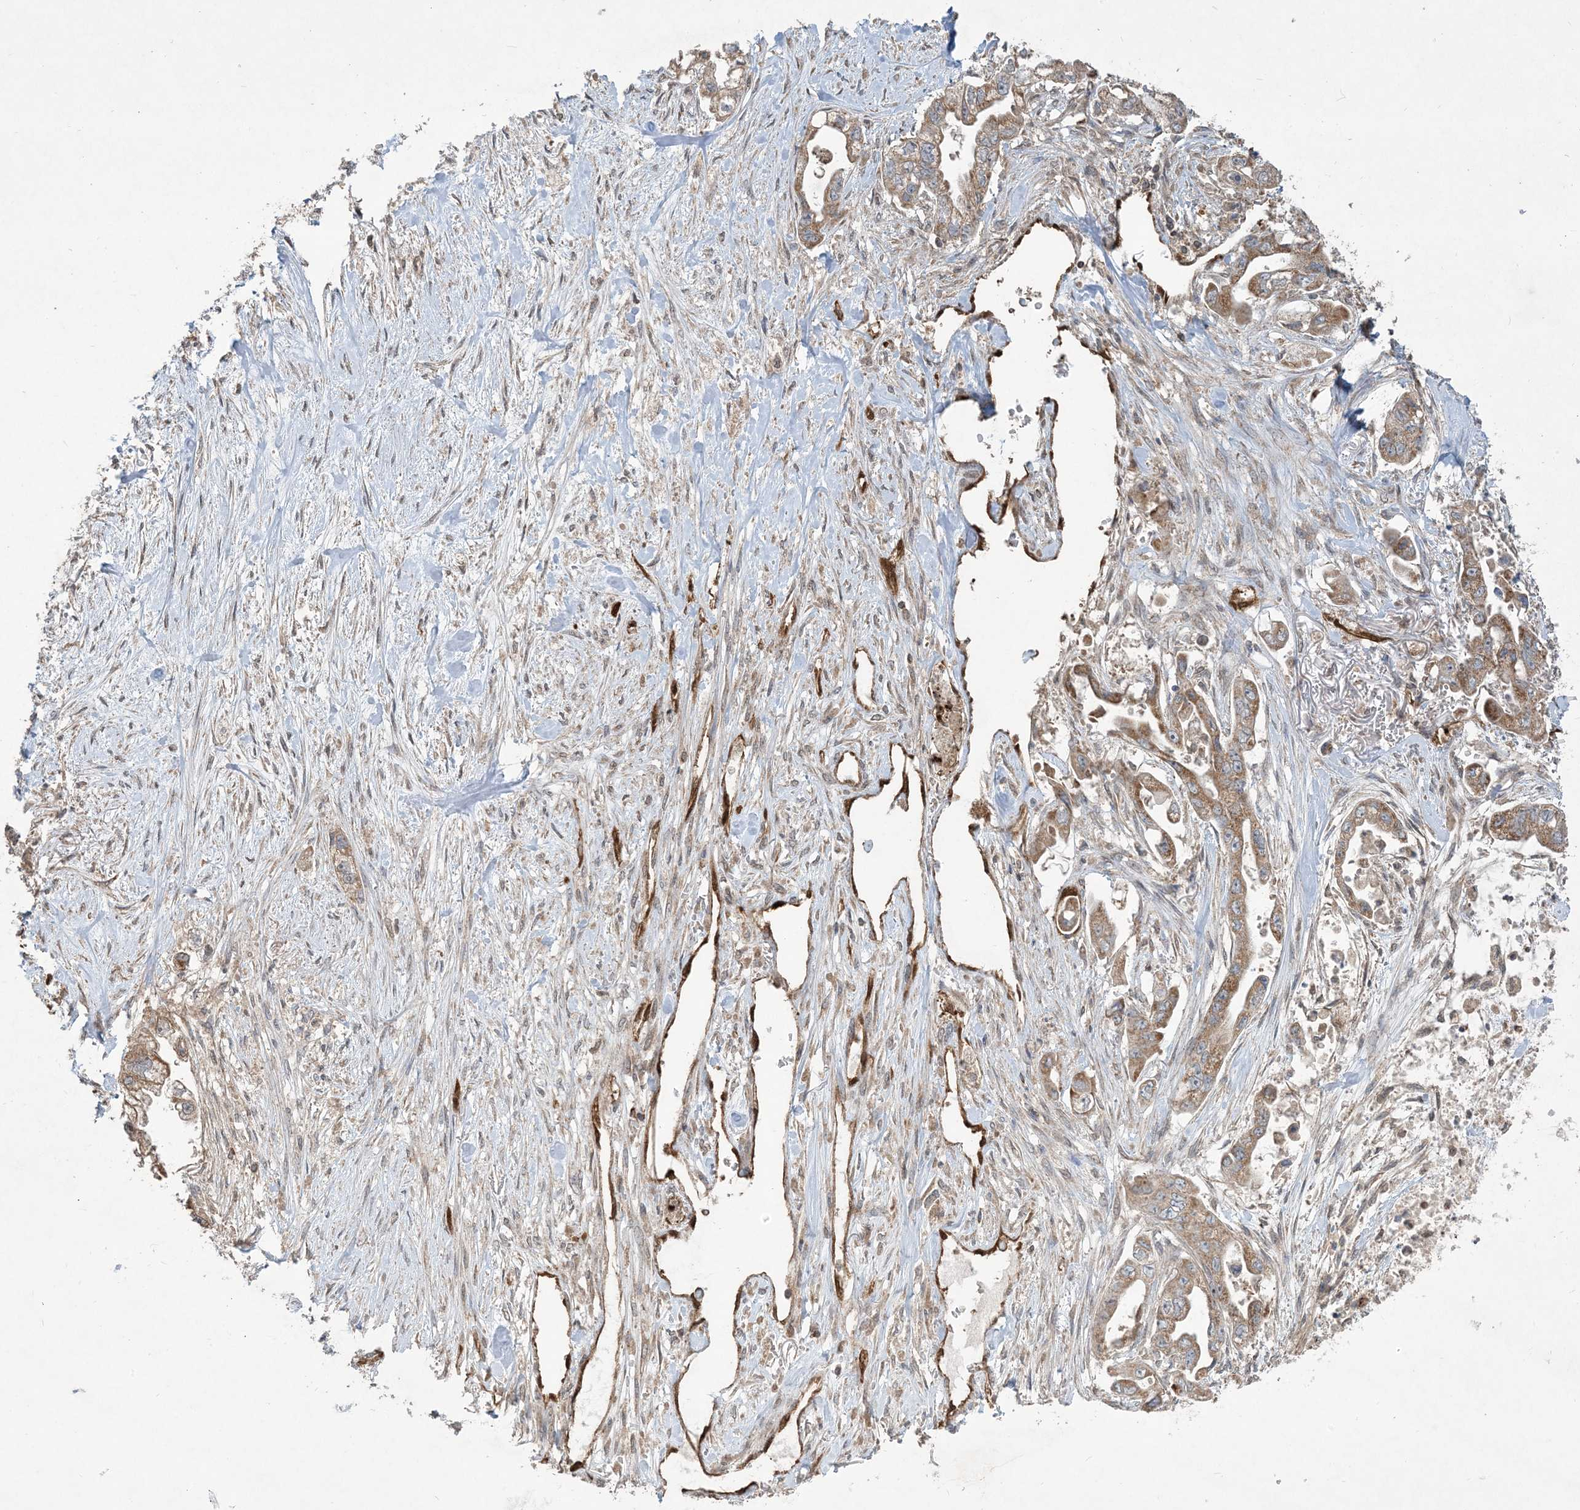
{"staining": {"intensity": "moderate", "quantity": ">75%", "location": "cytoplasmic/membranous"}, "tissue": "stomach cancer", "cell_type": "Tumor cells", "image_type": "cancer", "snomed": [{"axis": "morphology", "description": "Adenocarcinoma, NOS"}, {"axis": "topography", "description": "Stomach"}], "caption": "The image exhibits immunohistochemical staining of stomach adenocarcinoma. There is moderate cytoplasmic/membranous expression is identified in about >75% of tumor cells.", "gene": "PPM1F", "patient": {"sex": "male", "age": 62}}